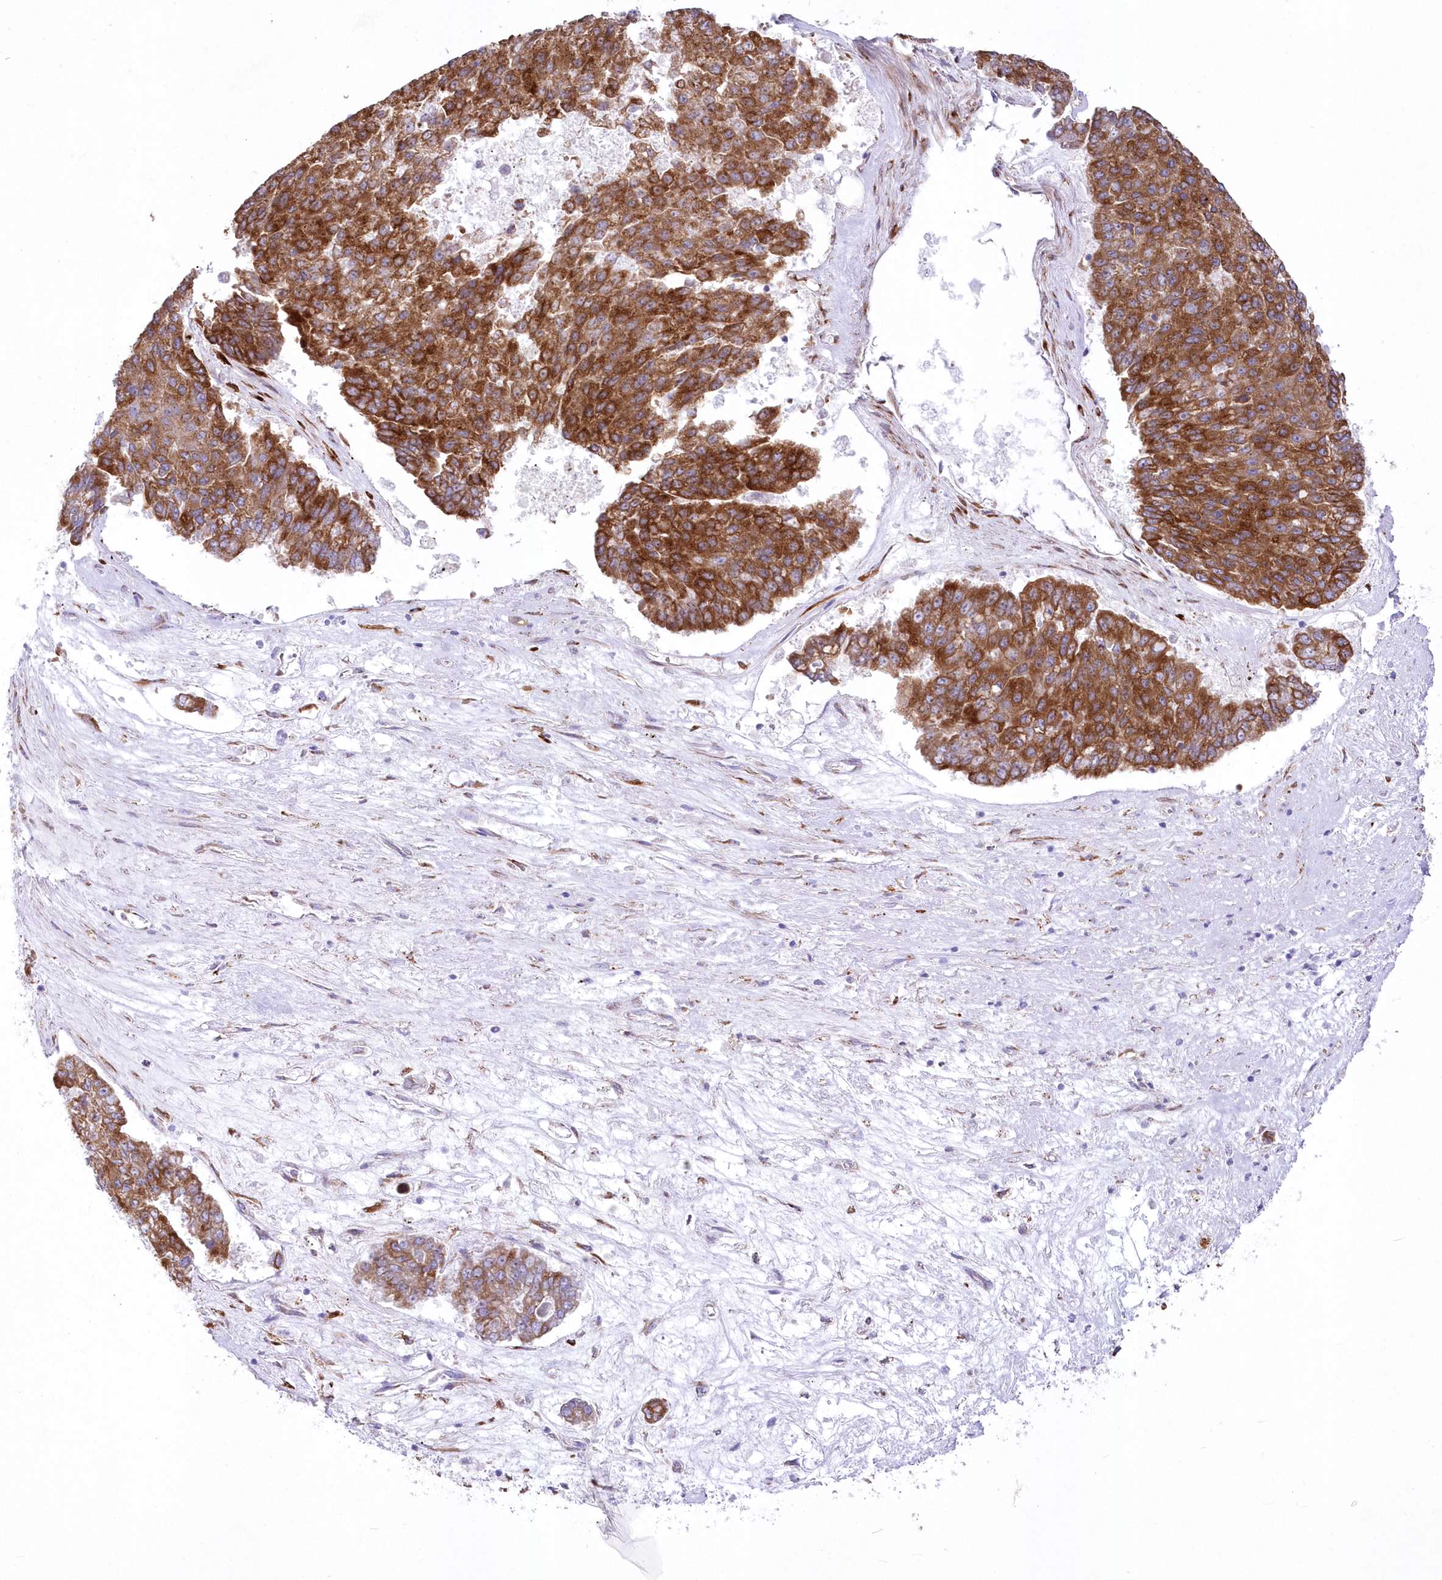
{"staining": {"intensity": "strong", "quantity": ">75%", "location": "cytoplasmic/membranous"}, "tissue": "pancreatic cancer", "cell_type": "Tumor cells", "image_type": "cancer", "snomed": [{"axis": "morphology", "description": "Adenocarcinoma, NOS"}, {"axis": "topography", "description": "Pancreas"}], "caption": "Tumor cells display strong cytoplasmic/membranous staining in about >75% of cells in pancreatic cancer (adenocarcinoma).", "gene": "YTHDC2", "patient": {"sex": "male", "age": 50}}